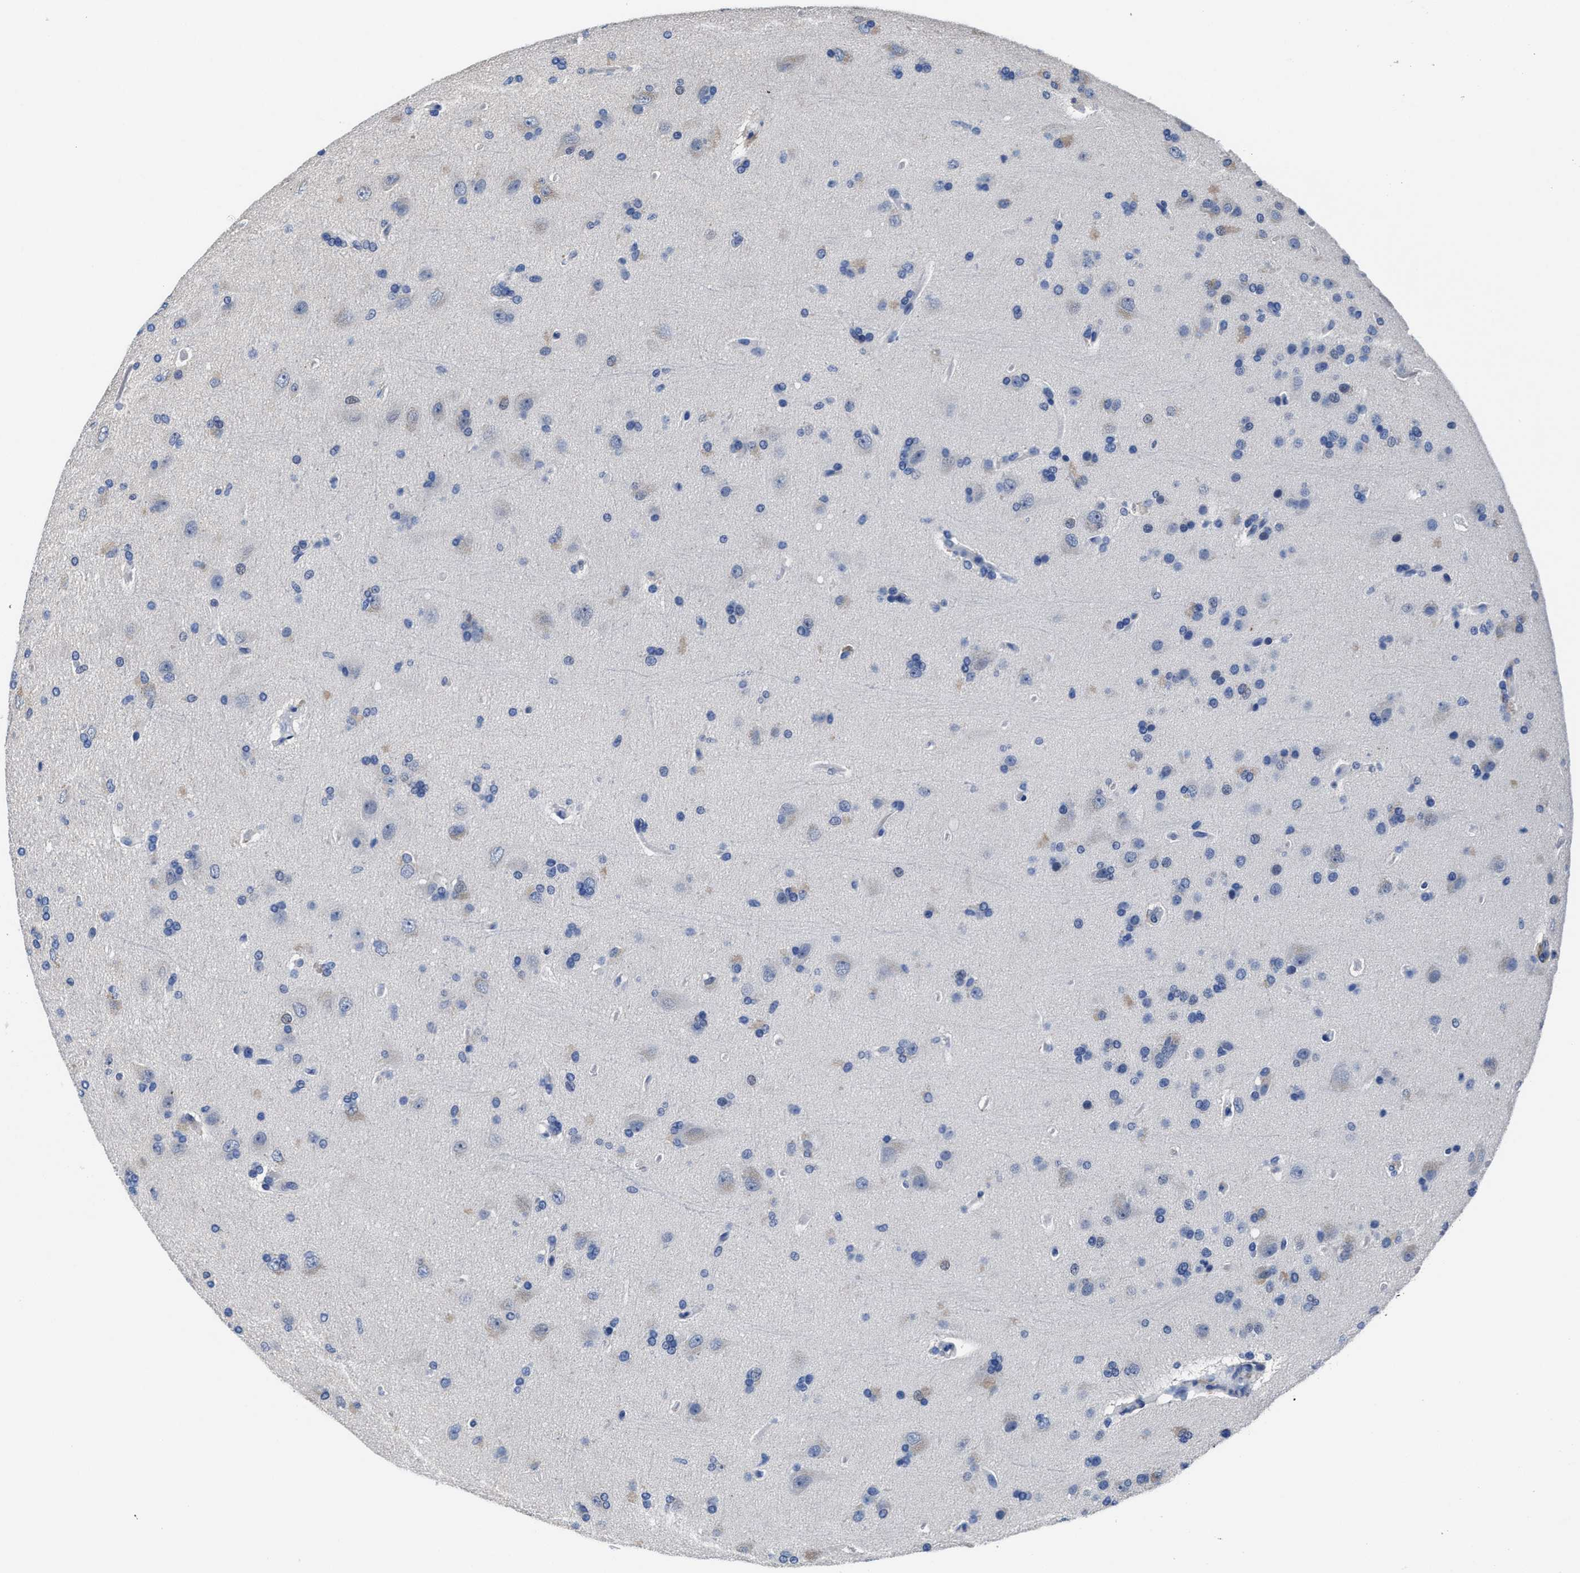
{"staining": {"intensity": "negative", "quantity": "none", "location": "none"}, "tissue": "glioma", "cell_type": "Tumor cells", "image_type": "cancer", "snomed": [{"axis": "morphology", "description": "Glioma, malignant, High grade"}, {"axis": "topography", "description": "Brain"}], "caption": "DAB immunohistochemical staining of human glioma exhibits no significant expression in tumor cells.", "gene": "HOOK1", "patient": {"sex": "male", "age": 72}}